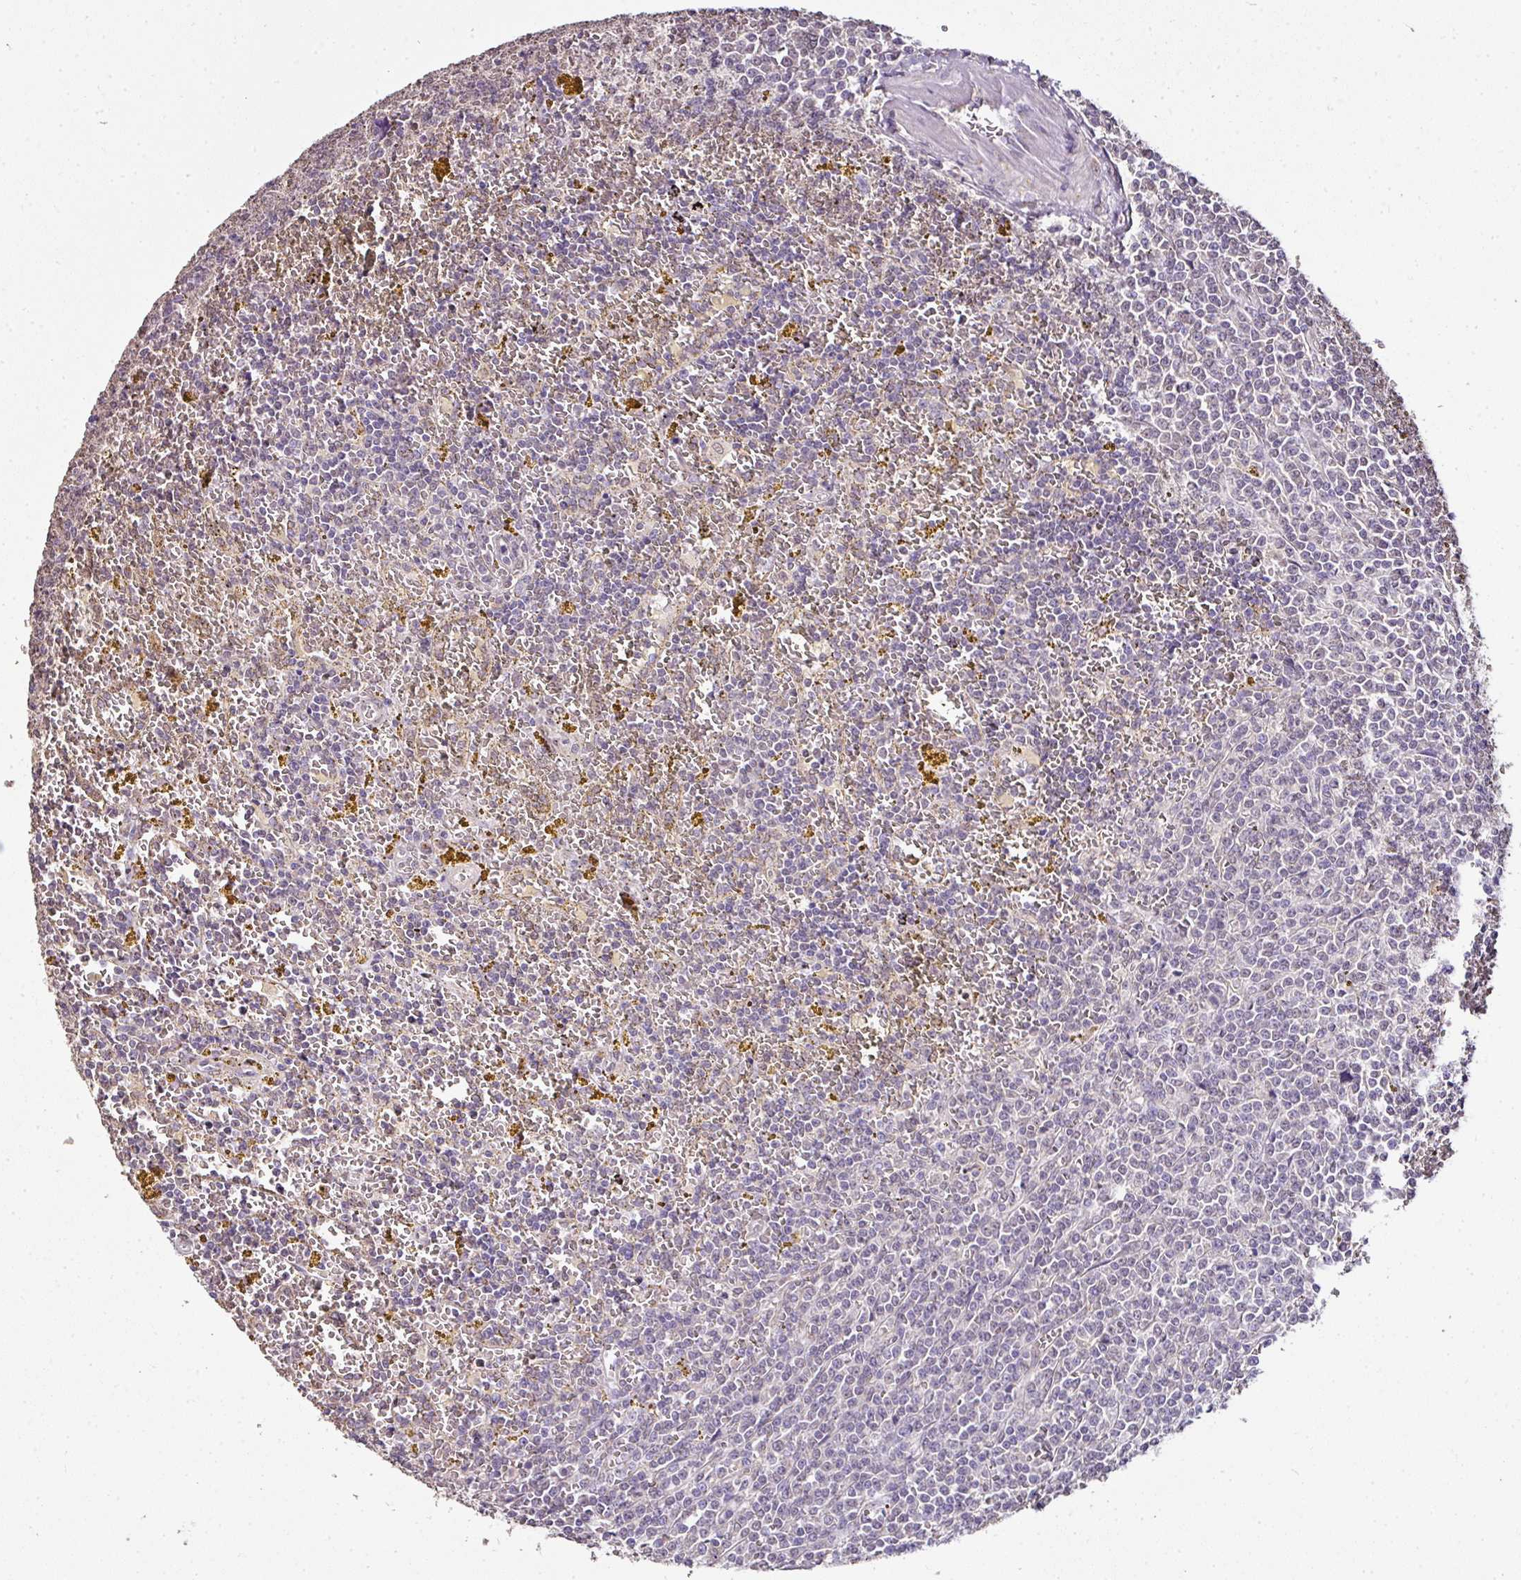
{"staining": {"intensity": "negative", "quantity": "none", "location": "none"}, "tissue": "lymphoma", "cell_type": "Tumor cells", "image_type": "cancer", "snomed": [{"axis": "morphology", "description": "Malignant lymphoma, non-Hodgkin's type, Low grade"}, {"axis": "topography", "description": "Spleen"}, {"axis": "topography", "description": "Lymph node"}], "caption": "Immunohistochemistry micrograph of neoplastic tissue: human lymphoma stained with DAB (3,3'-diaminobenzidine) shows no significant protein expression in tumor cells.", "gene": "JPH2", "patient": {"sex": "female", "age": 66}}